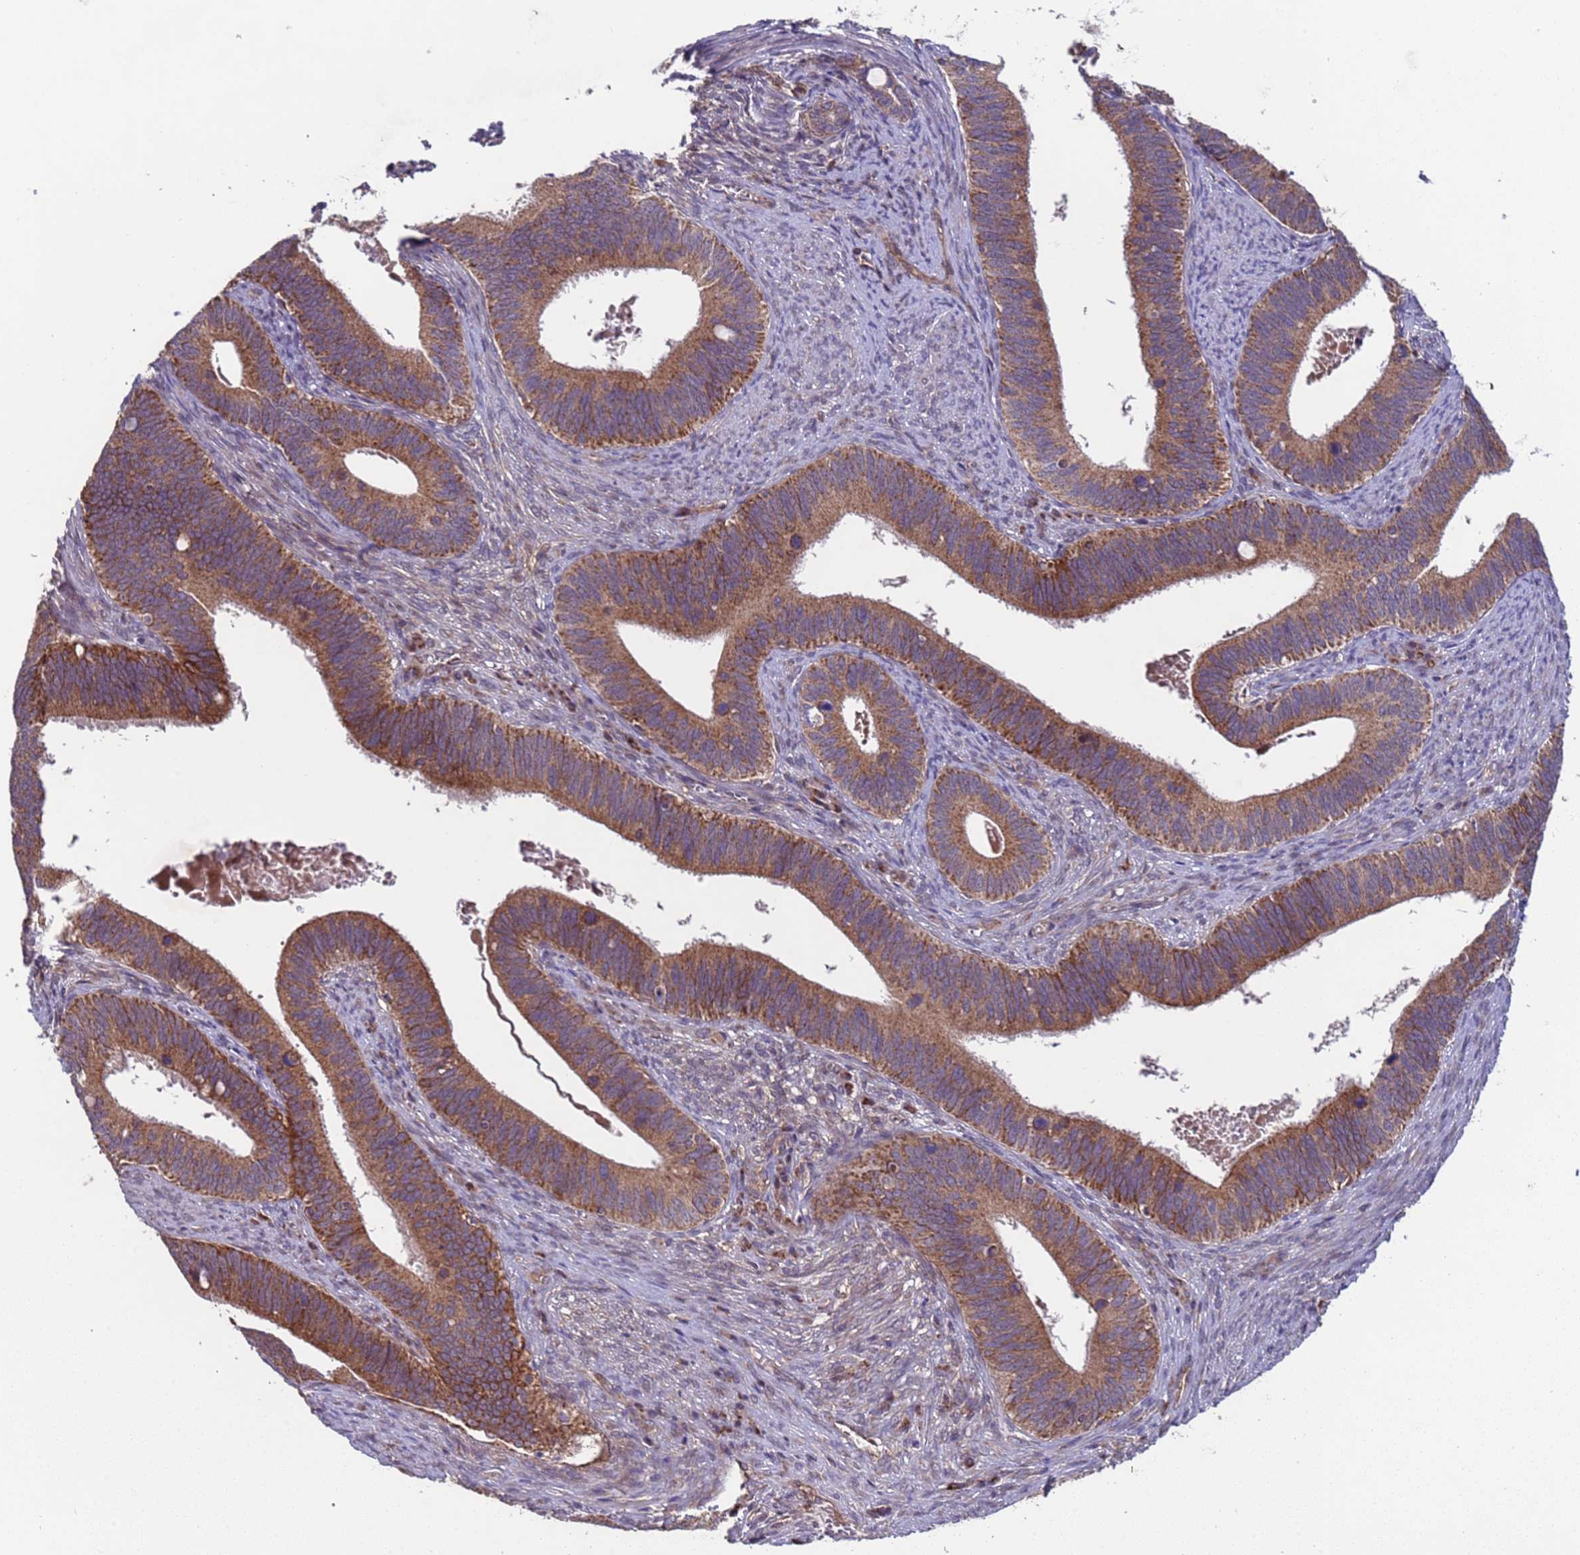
{"staining": {"intensity": "moderate", "quantity": ">75%", "location": "cytoplasmic/membranous"}, "tissue": "cervical cancer", "cell_type": "Tumor cells", "image_type": "cancer", "snomed": [{"axis": "morphology", "description": "Adenocarcinoma, NOS"}, {"axis": "topography", "description": "Cervix"}], "caption": "The histopathology image shows immunohistochemical staining of adenocarcinoma (cervical). There is moderate cytoplasmic/membranous staining is appreciated in about >75% of tumor cells.", "gene": "ACAD8", "patient": {"sex": "female", "age": 42}}